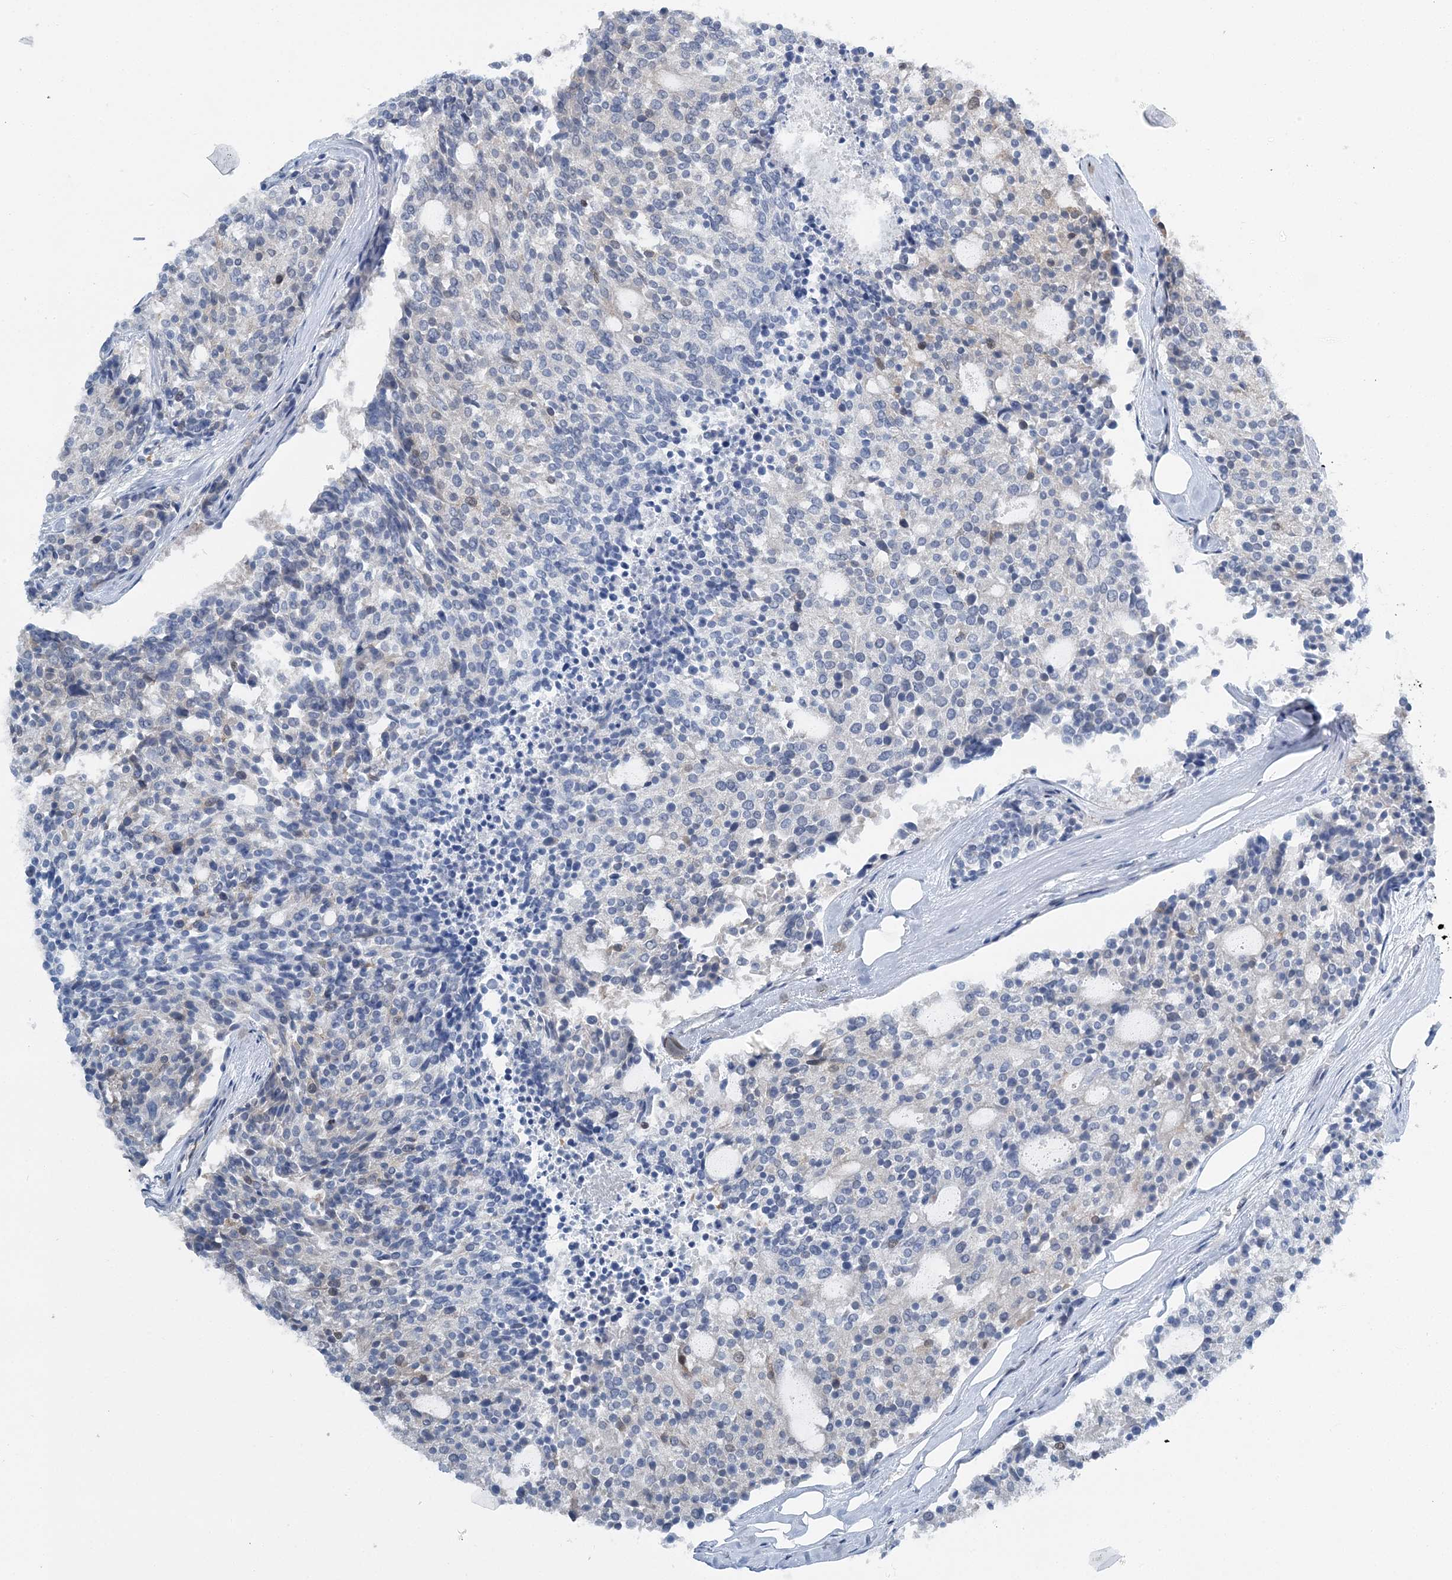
{"staining": {"intensity": "moderate", "quantity": "<25%", "location": "nuclear"}, "tissue": "carcinoid", "cell_type": "Tumor cells", "image_type": "cancer", "snomed": [{"axis": "morphology", "description": "Carcinoid, malignant, NOS"}, {"axis": "topography", "description": "Pancreas"}], "caption": "About <25% of tumor cells in carcinoid reveal moderate nuclear protein staining as visualized by brown immunohistochemical staining.", "gene": "HAT1", "patient": {"sex": "female", "age": 54}}